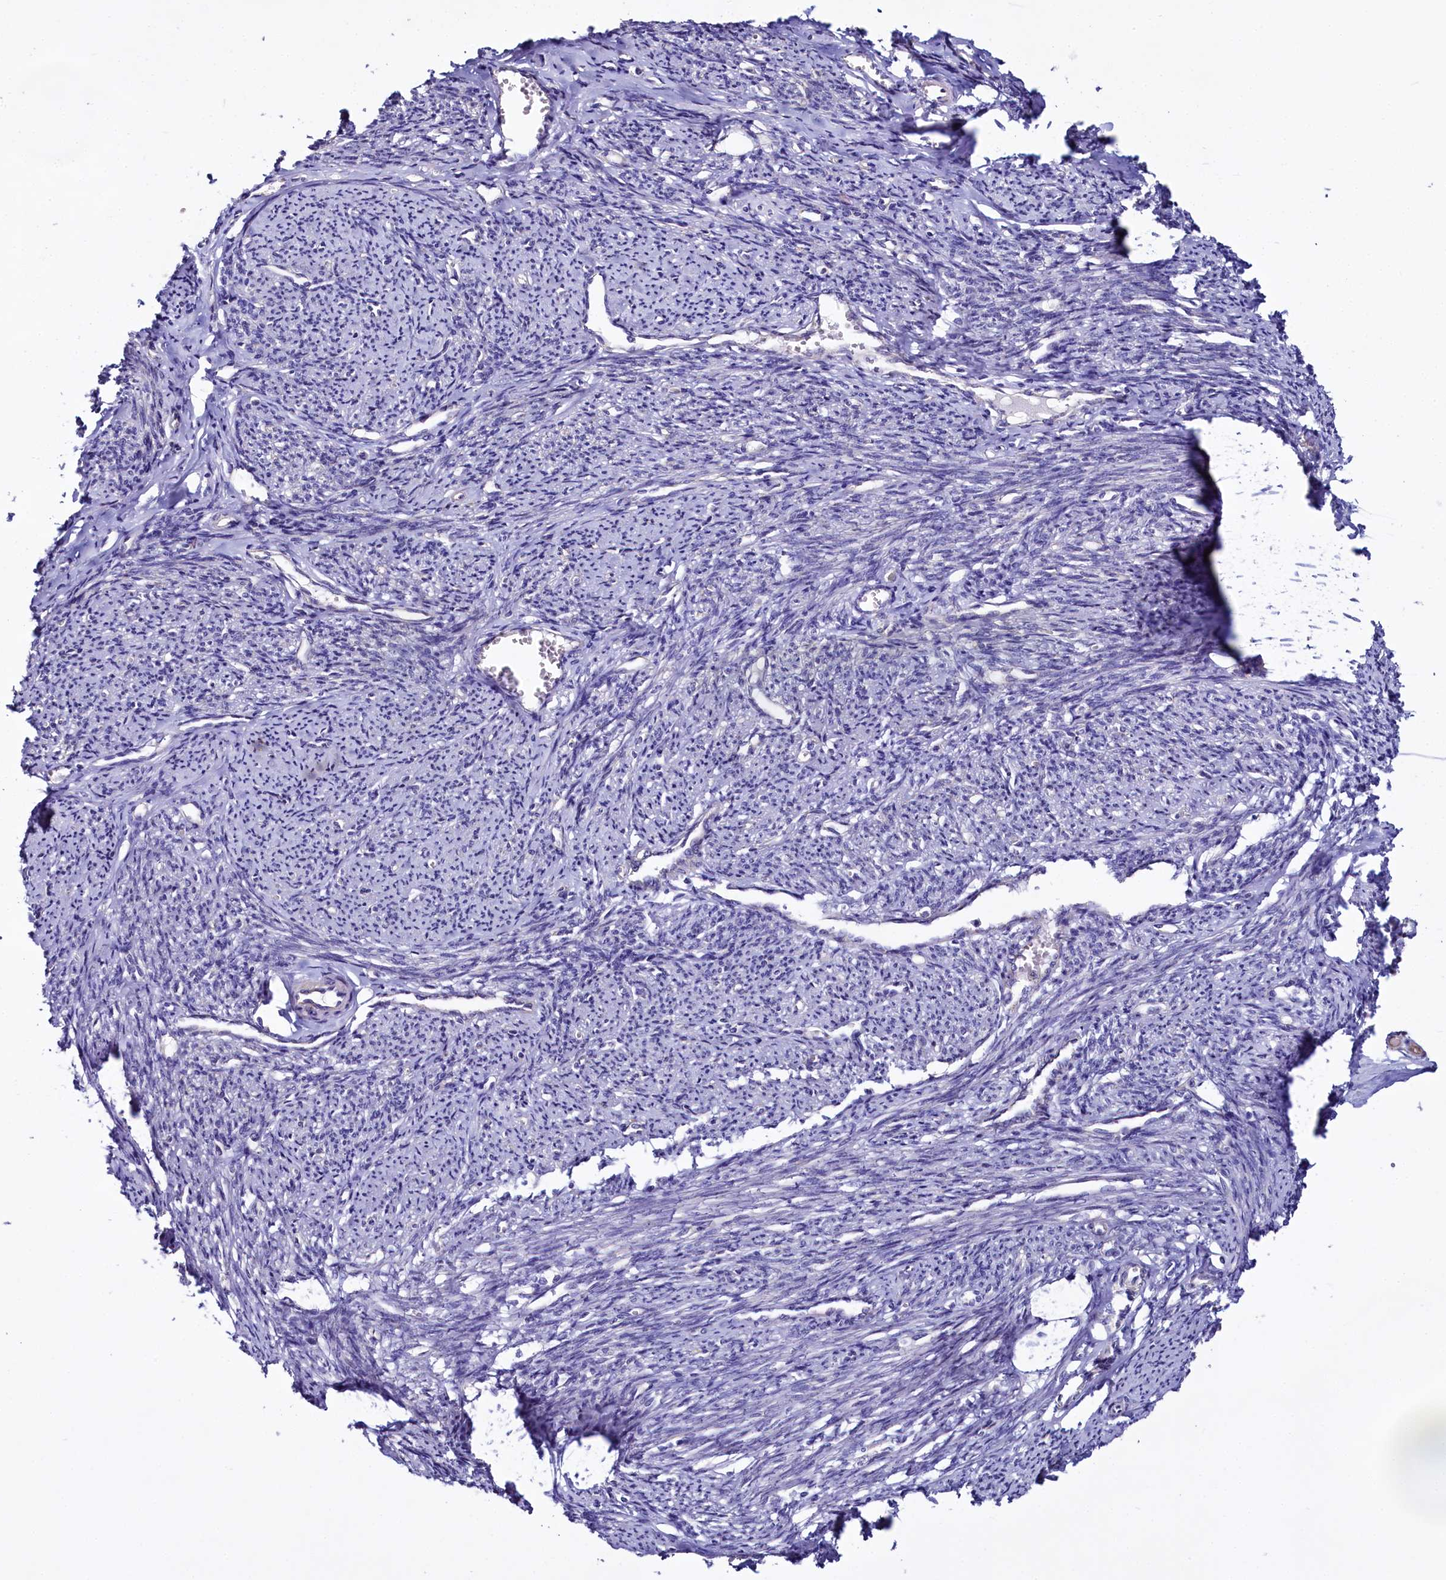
{"staining": {"intensity": "weak", "quantity": "<25%", "location": "cytoplasmic/membranous"}, "tissue": "smooth muscle", "cell_type": "Smooth muscle cells", "image_type": "normal", "snomed": [{"axis": "morphology", "description": "Normal tissue, NOS"}, {"axis": "topography", "description": "Smooth muscle"}, {"axis": "topography", "description": "Uterus"}], "caption": "A high-resolution photomicrograph shows immunohistochemistry (IHC) staining of normal smooth muscle, which demonstrates no significant expression in smooth muscle cells.", "gene": "CEP295", "patient": {"sex": "female", "age": 59}}